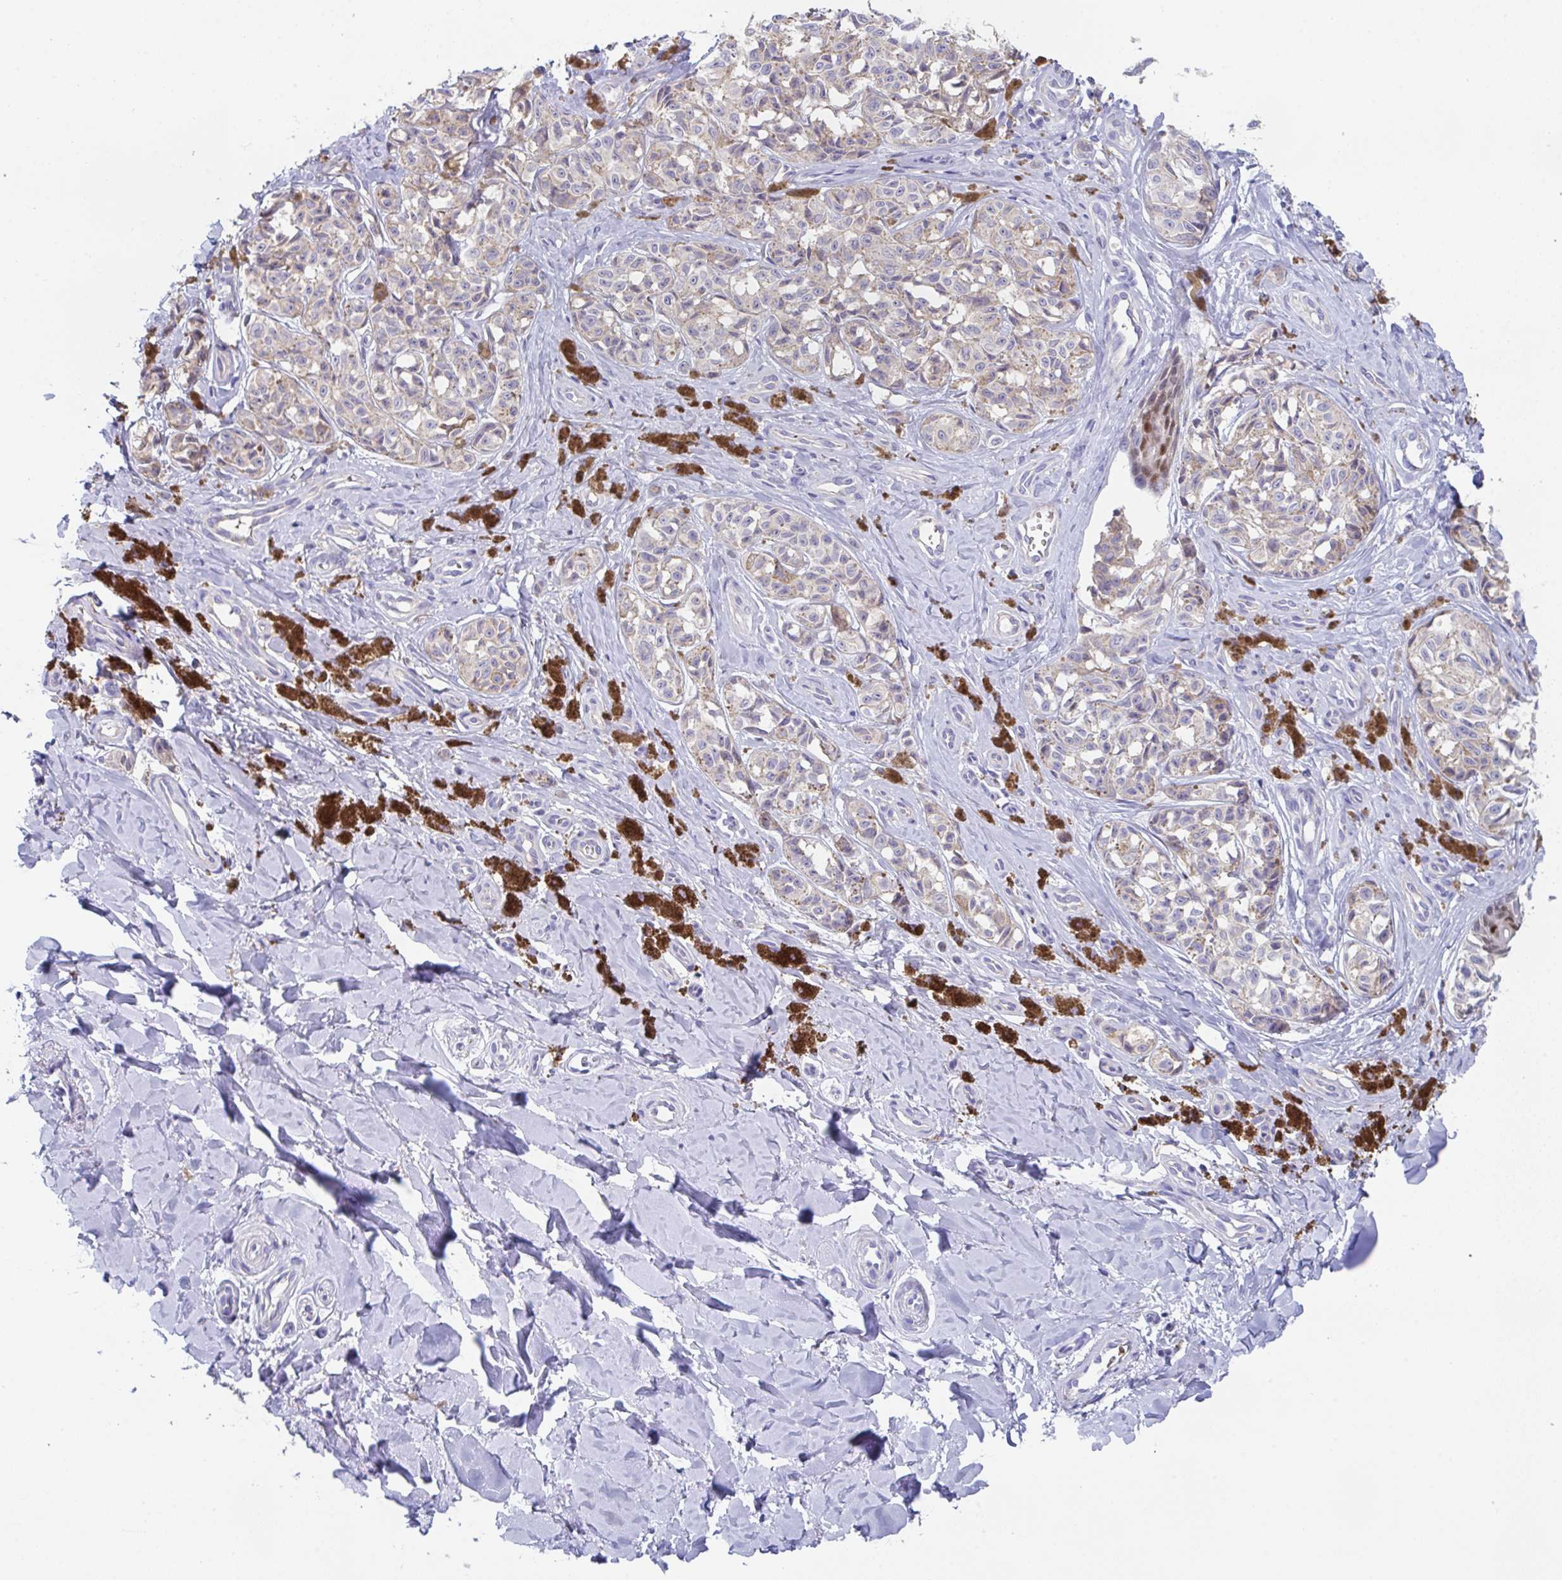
{"staining": {"intensity": "weak", "quantity": "<25%", "location": "cytoplasmic/membranous"}, "tissue": "melanoma", "cell_type": "Tumor cells", "image_type": "cancer", "snomed": [{"axis": "morphology", "description": "Malignant melanoma, NOS"}, {"axis": "topography", "description": "Skin"}], "caption": "The image exhibits no staining of tumor cells in malignant melanoma.", "gene": "TFAP2C", "patient": {"sex": "female", "age": 65}}